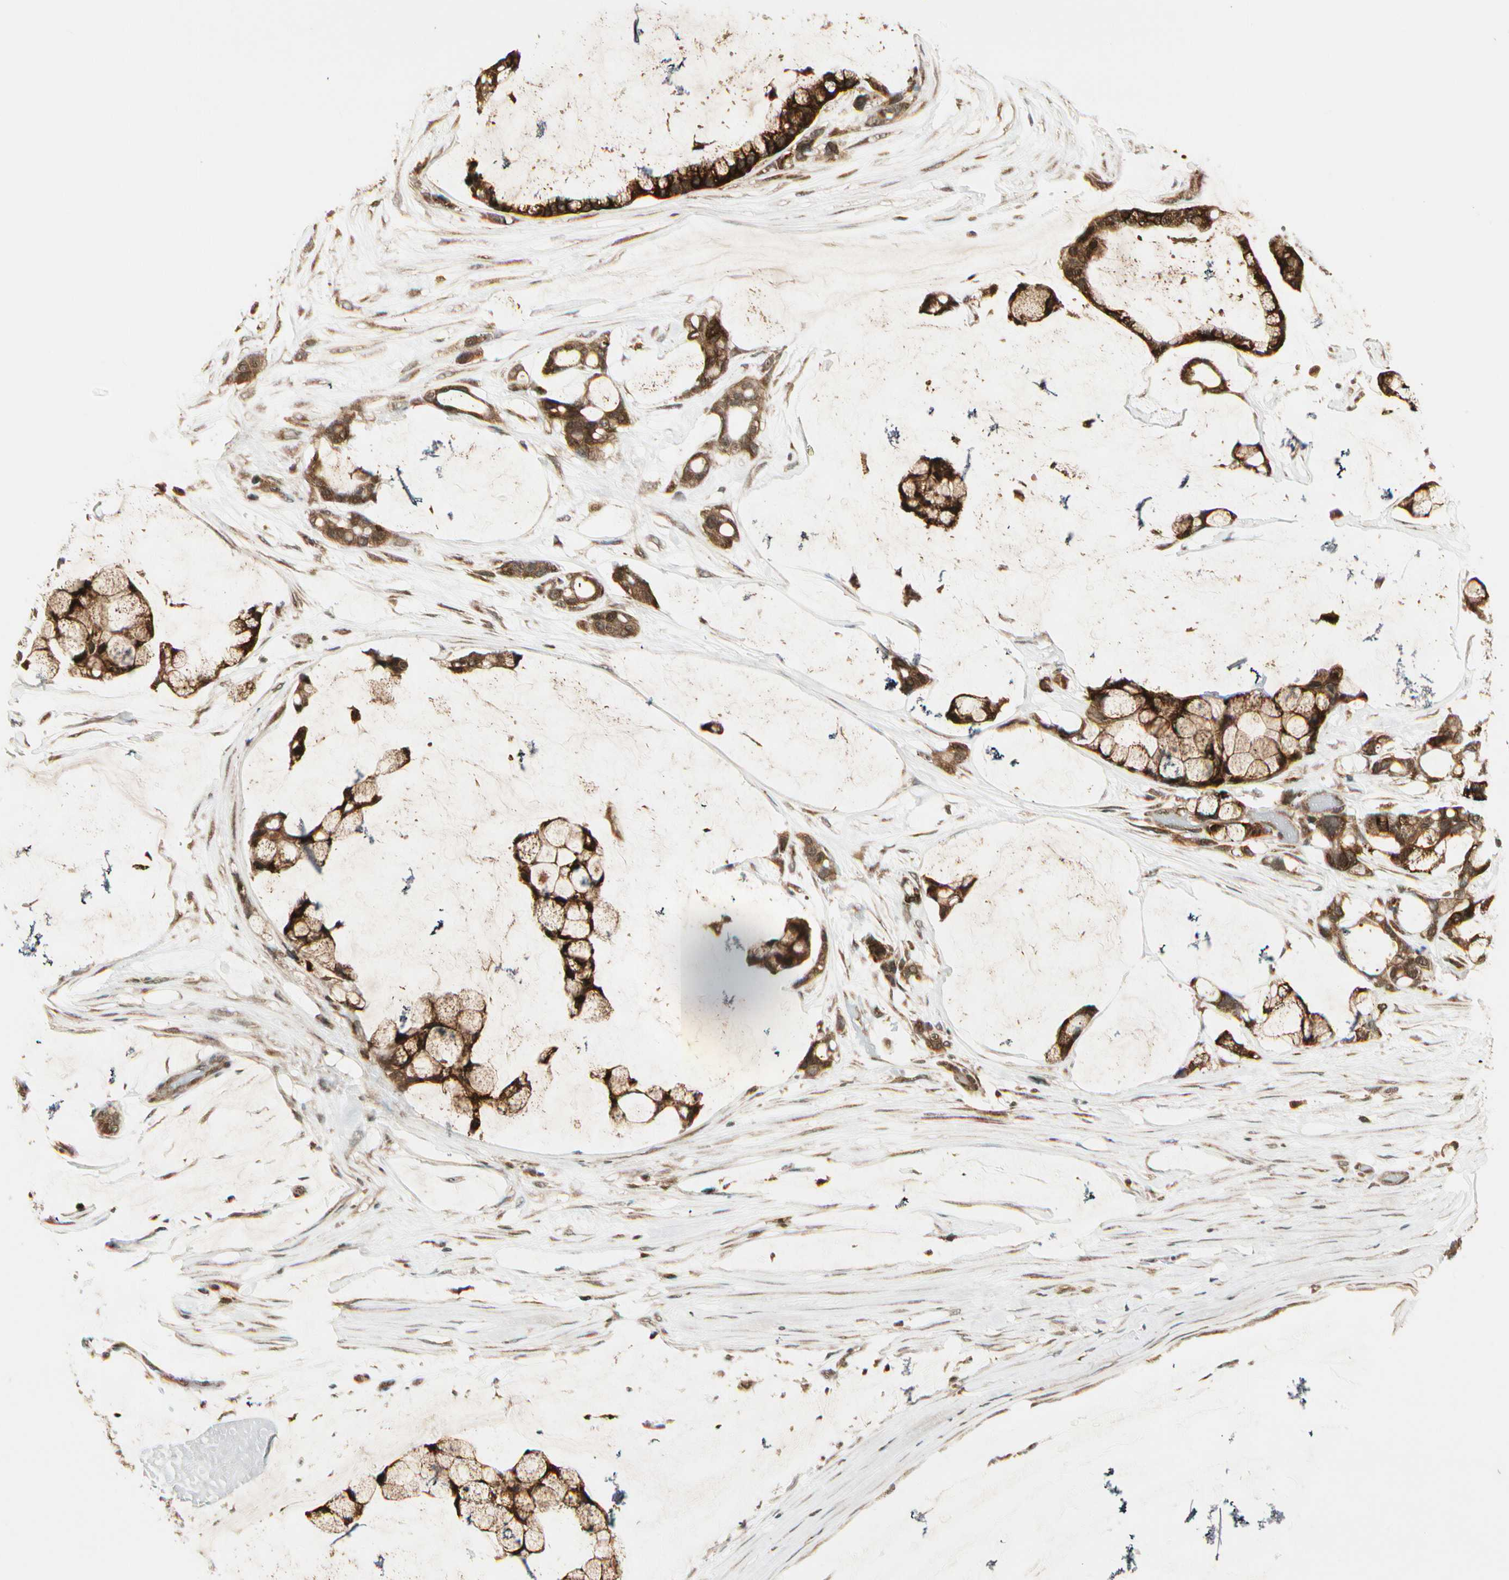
{"staining": {"intensity": "strong", "quantity": ">75%", "location": "cytoplasmic/membranous"}, "tissue": "ovarian cancer", "cell_type": "Tumor cells", "image_type": "cancer", "snomed": [{"axis": "morphology", "description": "Cystadenocarcinoma, mucinous, NOS"}, {"axis": "topography", "description": "Ovary"}], "caption": "Tumor cells demonstrate strong cytoplasmic/membranous expression in about >75% of cells in mucinous cystadenocarcinoma (ovarian). (Stains: DAB (3,3'-diaminobenzidine) in brown, nuclei in blue, Microscopy: brightfield microscopy at high magnification).", "gene": "GLUL", "patient": {"sex": "female", "age": 39}}